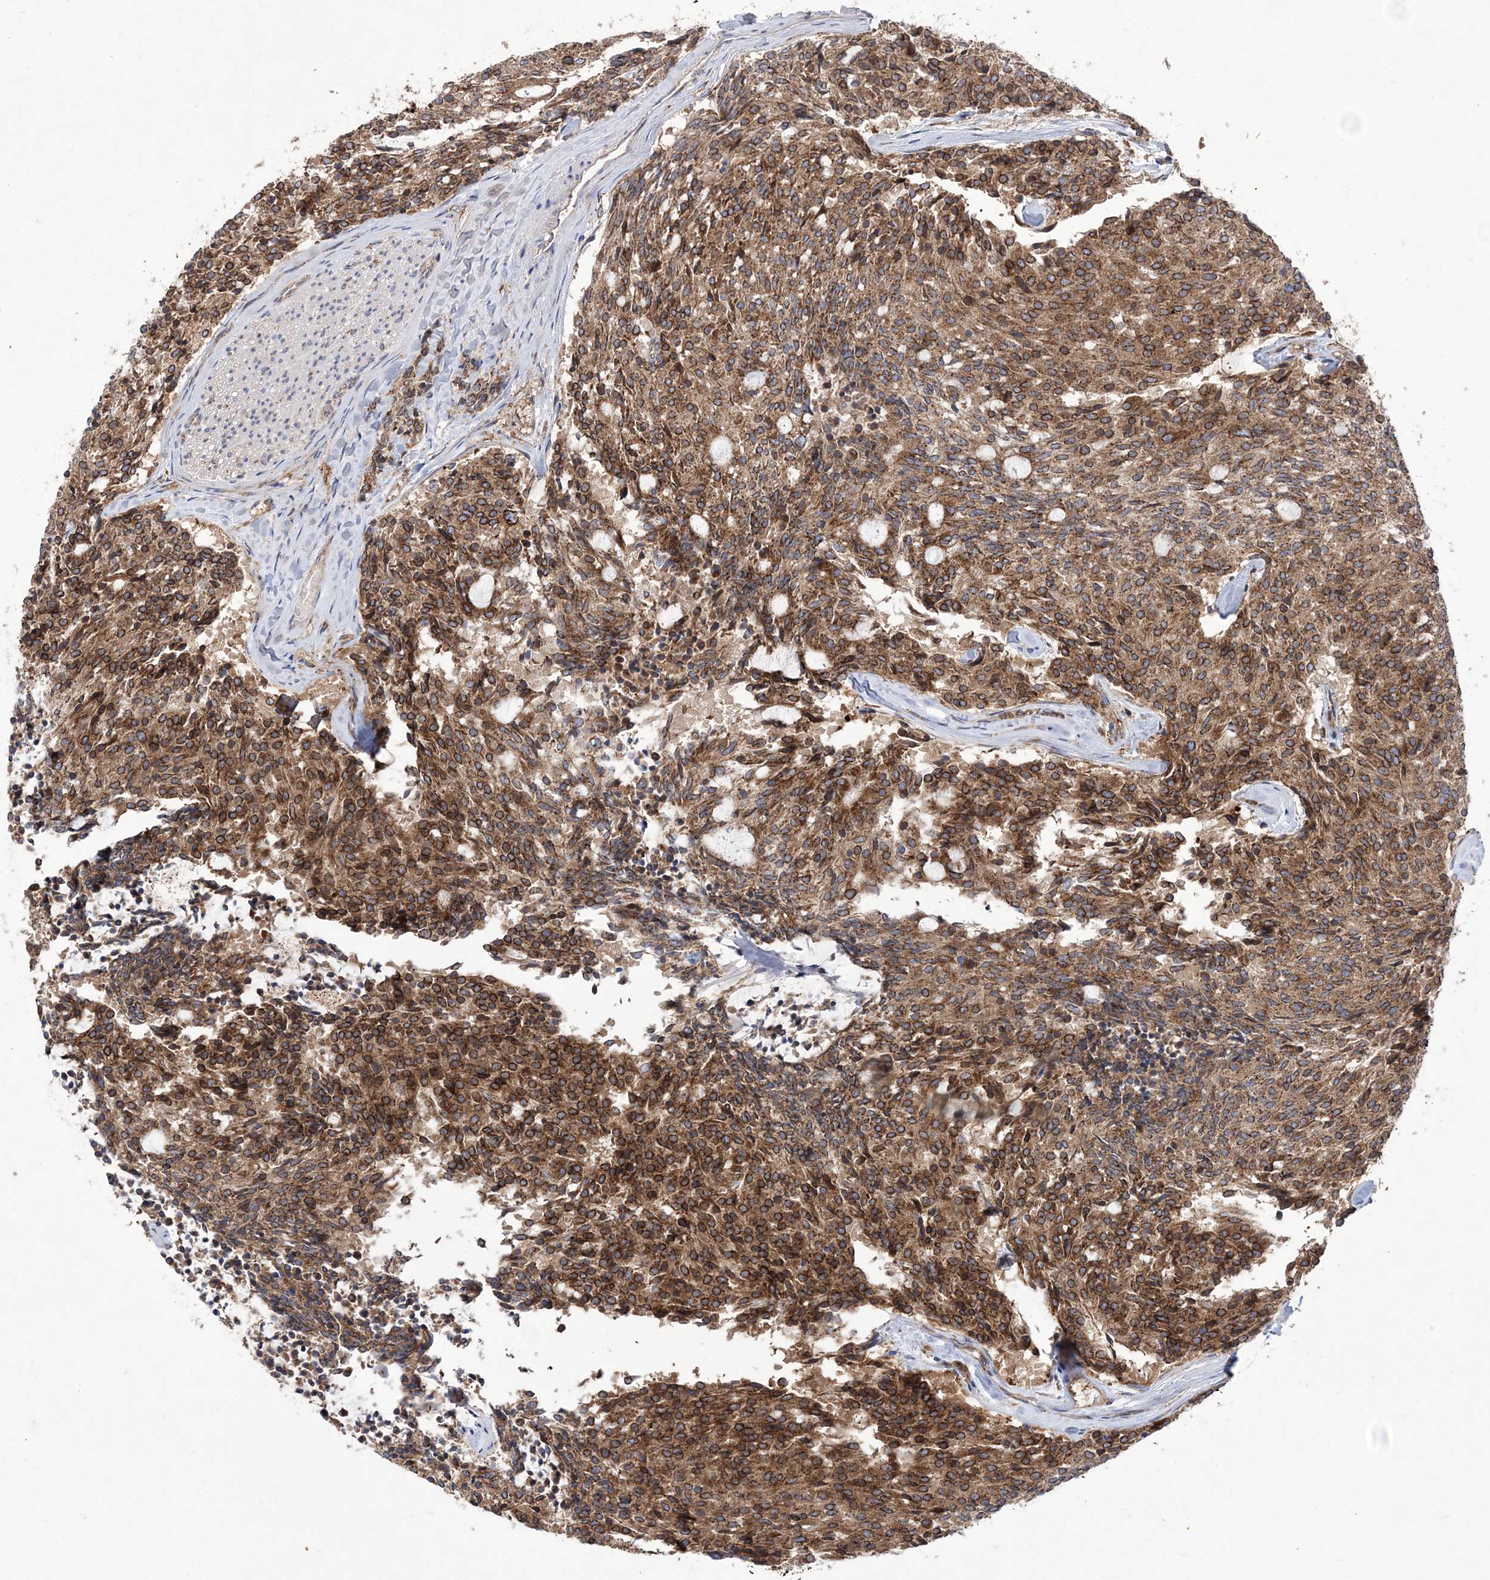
{"staining": {"intensity": "strong", "quantity": ">75%", "location": "cytoplasmic/membranous"}, "tissue": "carcinoid", "cell_type": "Tumor cells", "image_type": "cancer", "snomed": [{"axis": "morphology", "description": "Carcinoid, malignant, NOS"}, {"axis": "topography", "description": "Pancreas"}], "caption": "The photomicrograph reveals a brown stain indicating the presence of a protein in the cytoplasmic/membranous of tumor cells in carcinoid.", "gene": "COPB2", "patient": {"sex": "female", "age": 54}}